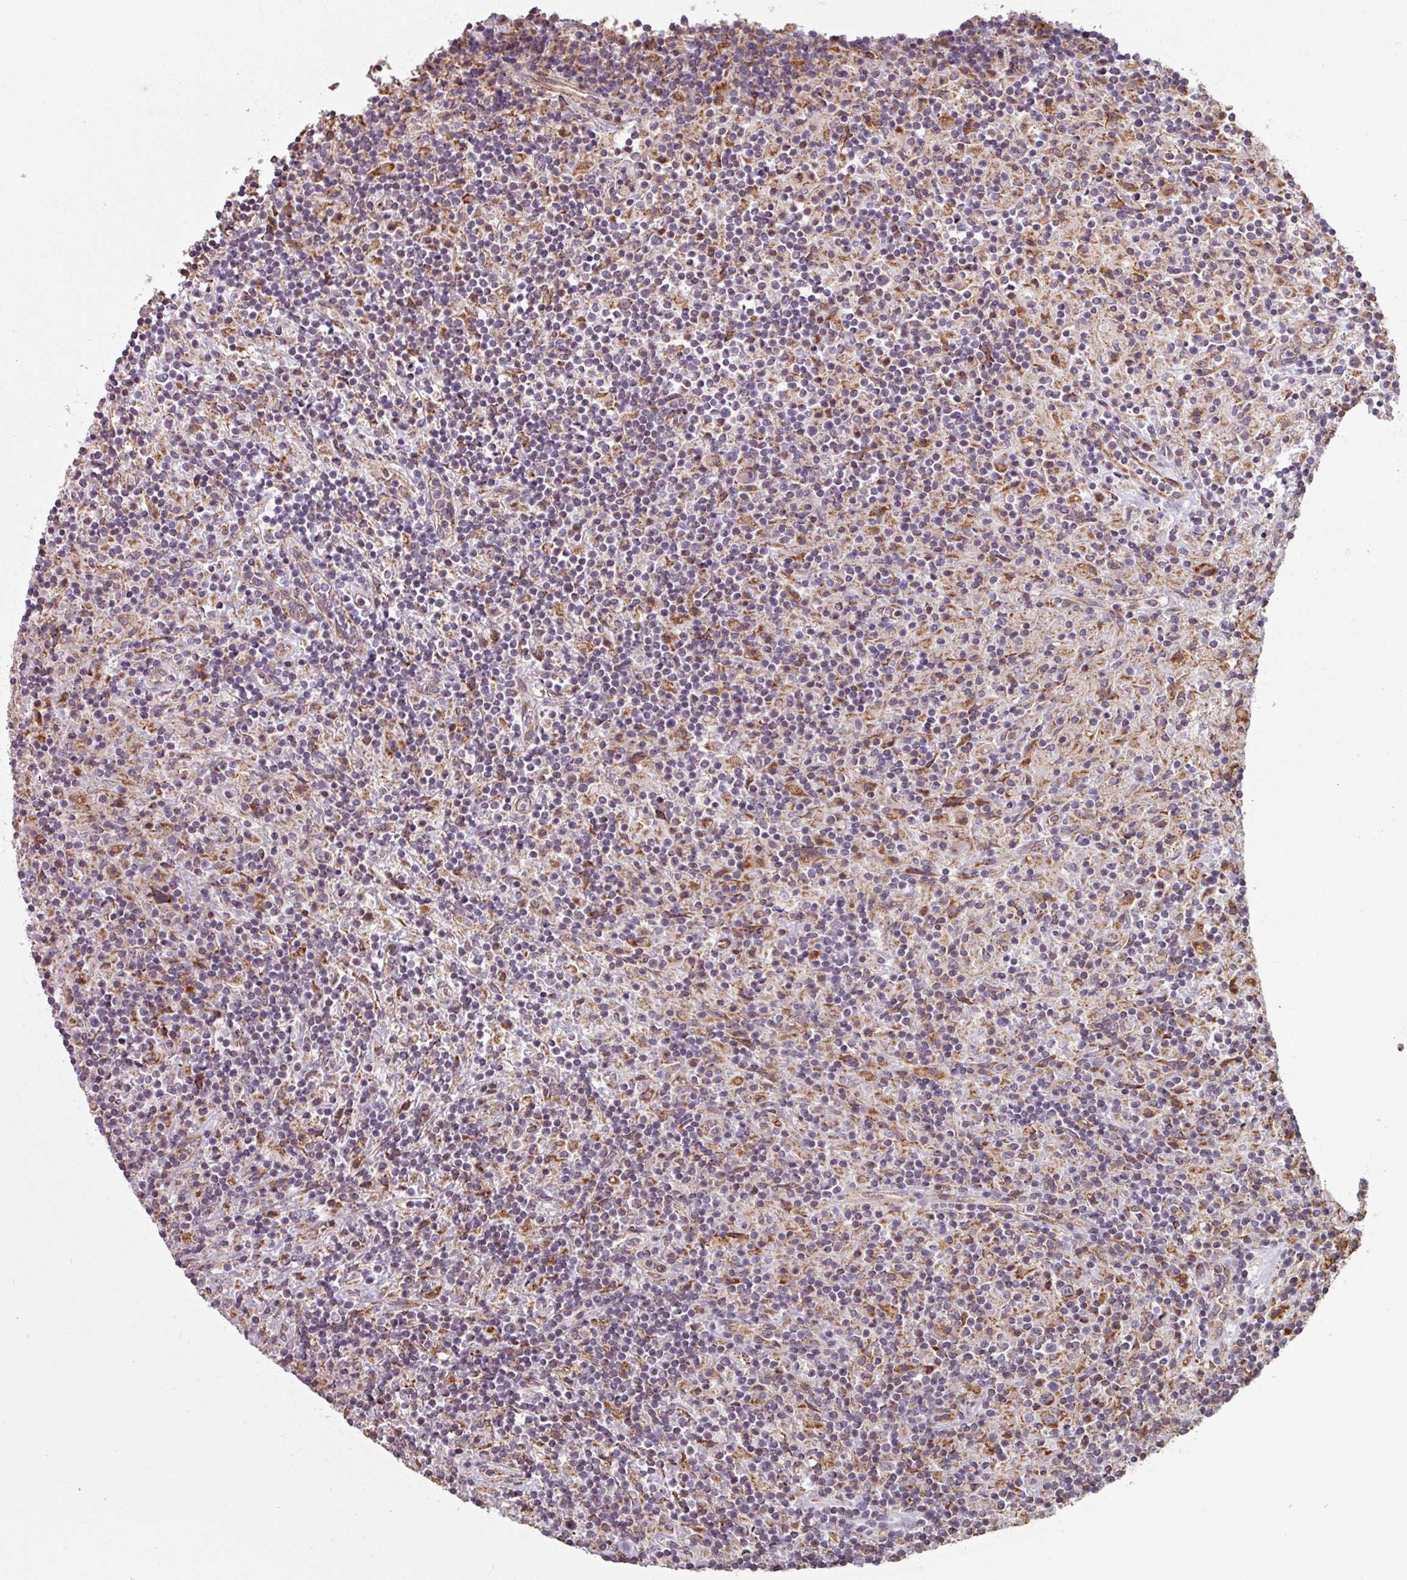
{"staining": {"intensity": "weak", "quantity": ">75%", "location": "cytoplasmic/membranous"}, "tissue": "lymphoma", "cell_type": "Tumor cells", "image_type": "cancer", "snomed": [{"axis": "morphology", "description": "Hodgkin's disease, NOS"}, {"axis": "topography", "description": "Lymph node"}], "caption": "Immunohistochemistry (IHC) (DAB) staining of lymphoma exhibits weak cytoplasmic/membranous protein positivity in about >75% of tumor cells.", "gene": "MAGT1", "patient": {"sex": "male", "age": 70}}